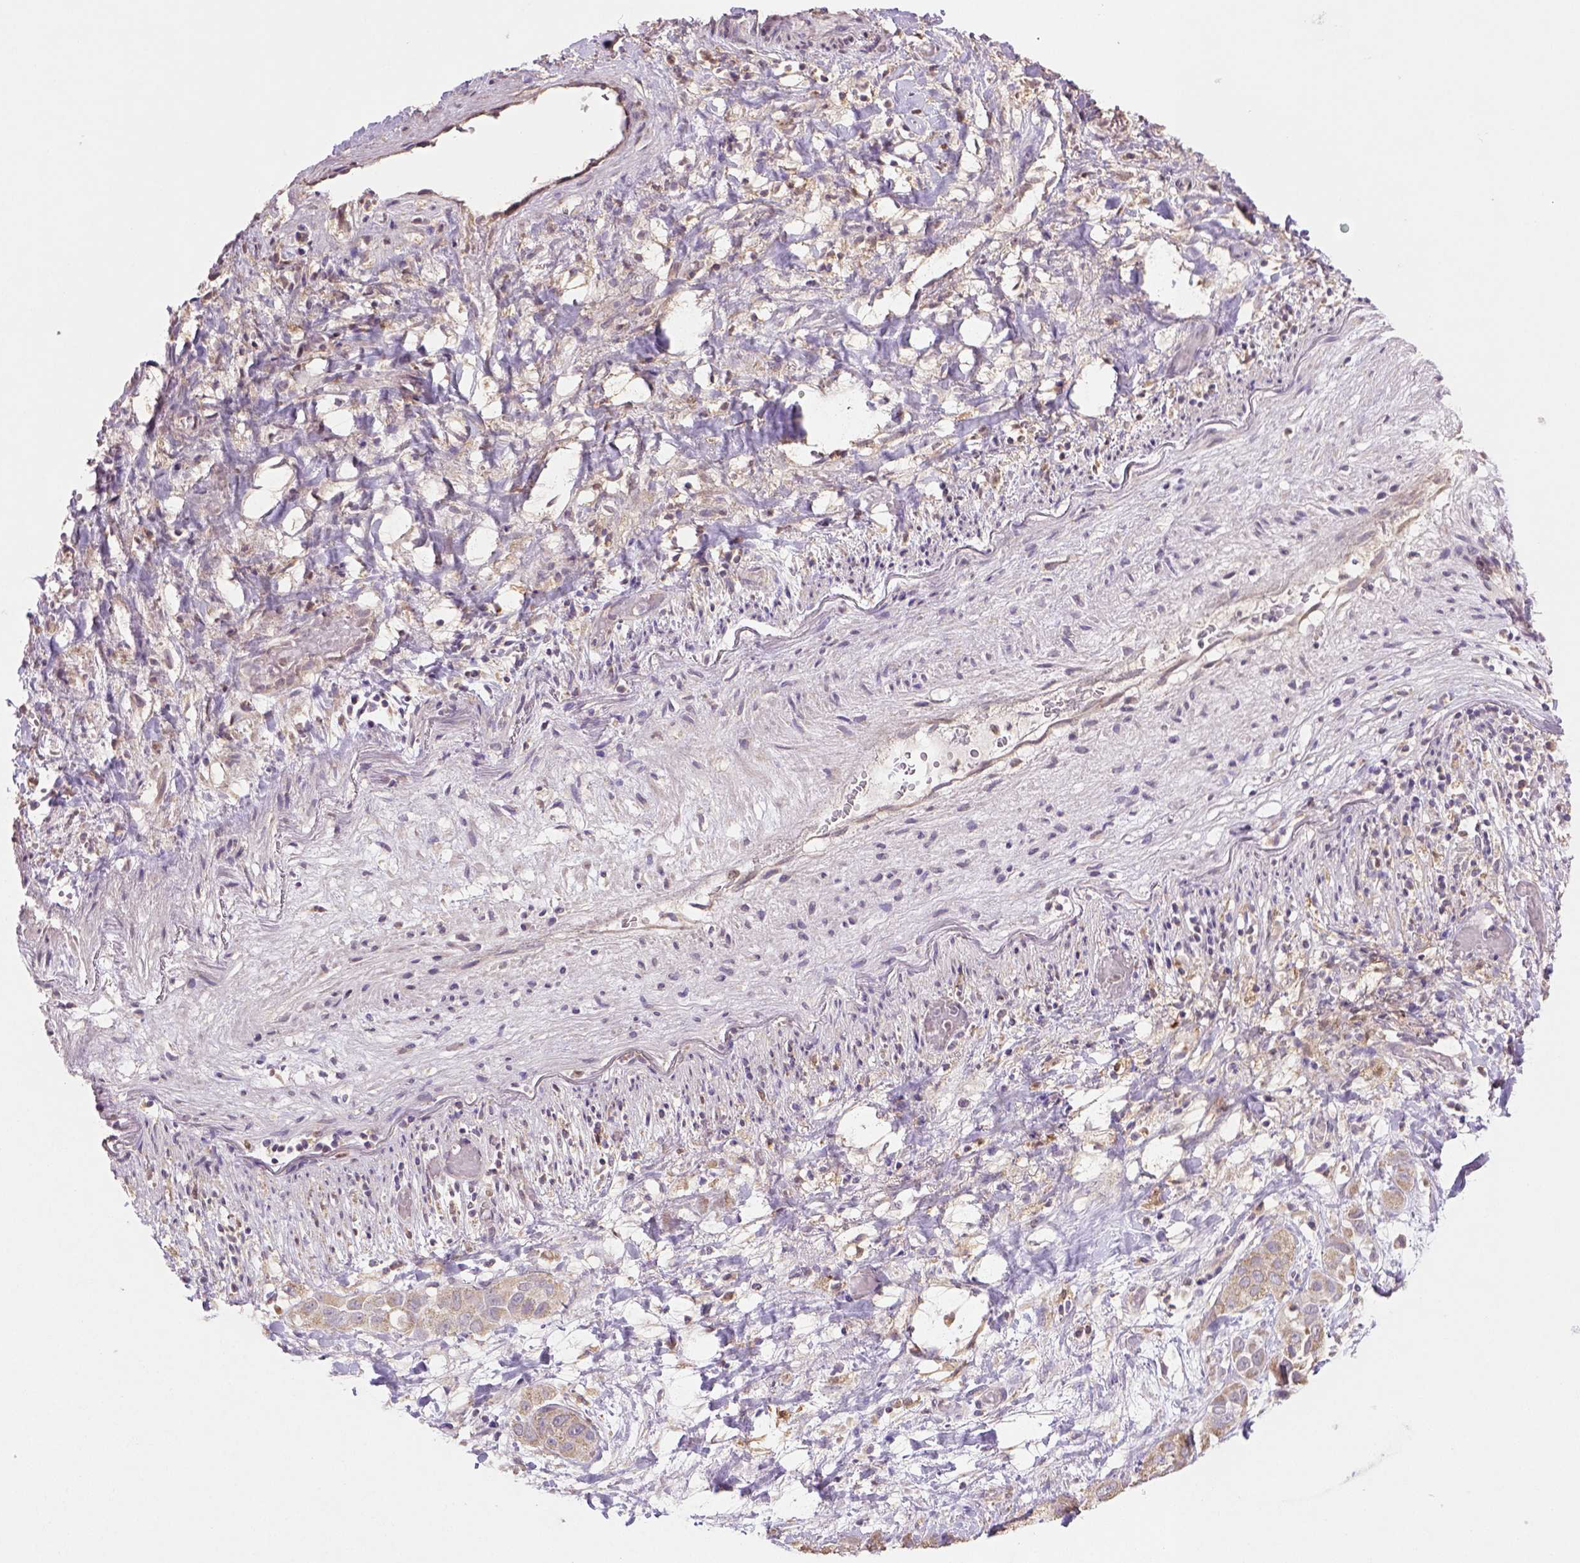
{"staining": {"intensity": "moderate", "quantity": ">75%", "location": "cytoplasmic/membranous"}, "tissue": "liver cancer", "cell_type": "Tumor cells", "image_type": "cancer", "snomed": [{"axis": "morphology", "description": "Cholangiocarcinoma"}, {"axis": "topography", "description": "Liver"}], "caption": "Protein expression analysis of liver cancer displays moderate cytoplasmic/membranous staining in approximately >75% of tumor cells.", "gene": "NUDT10", "patient": {"sex": "female", "age": 52}}